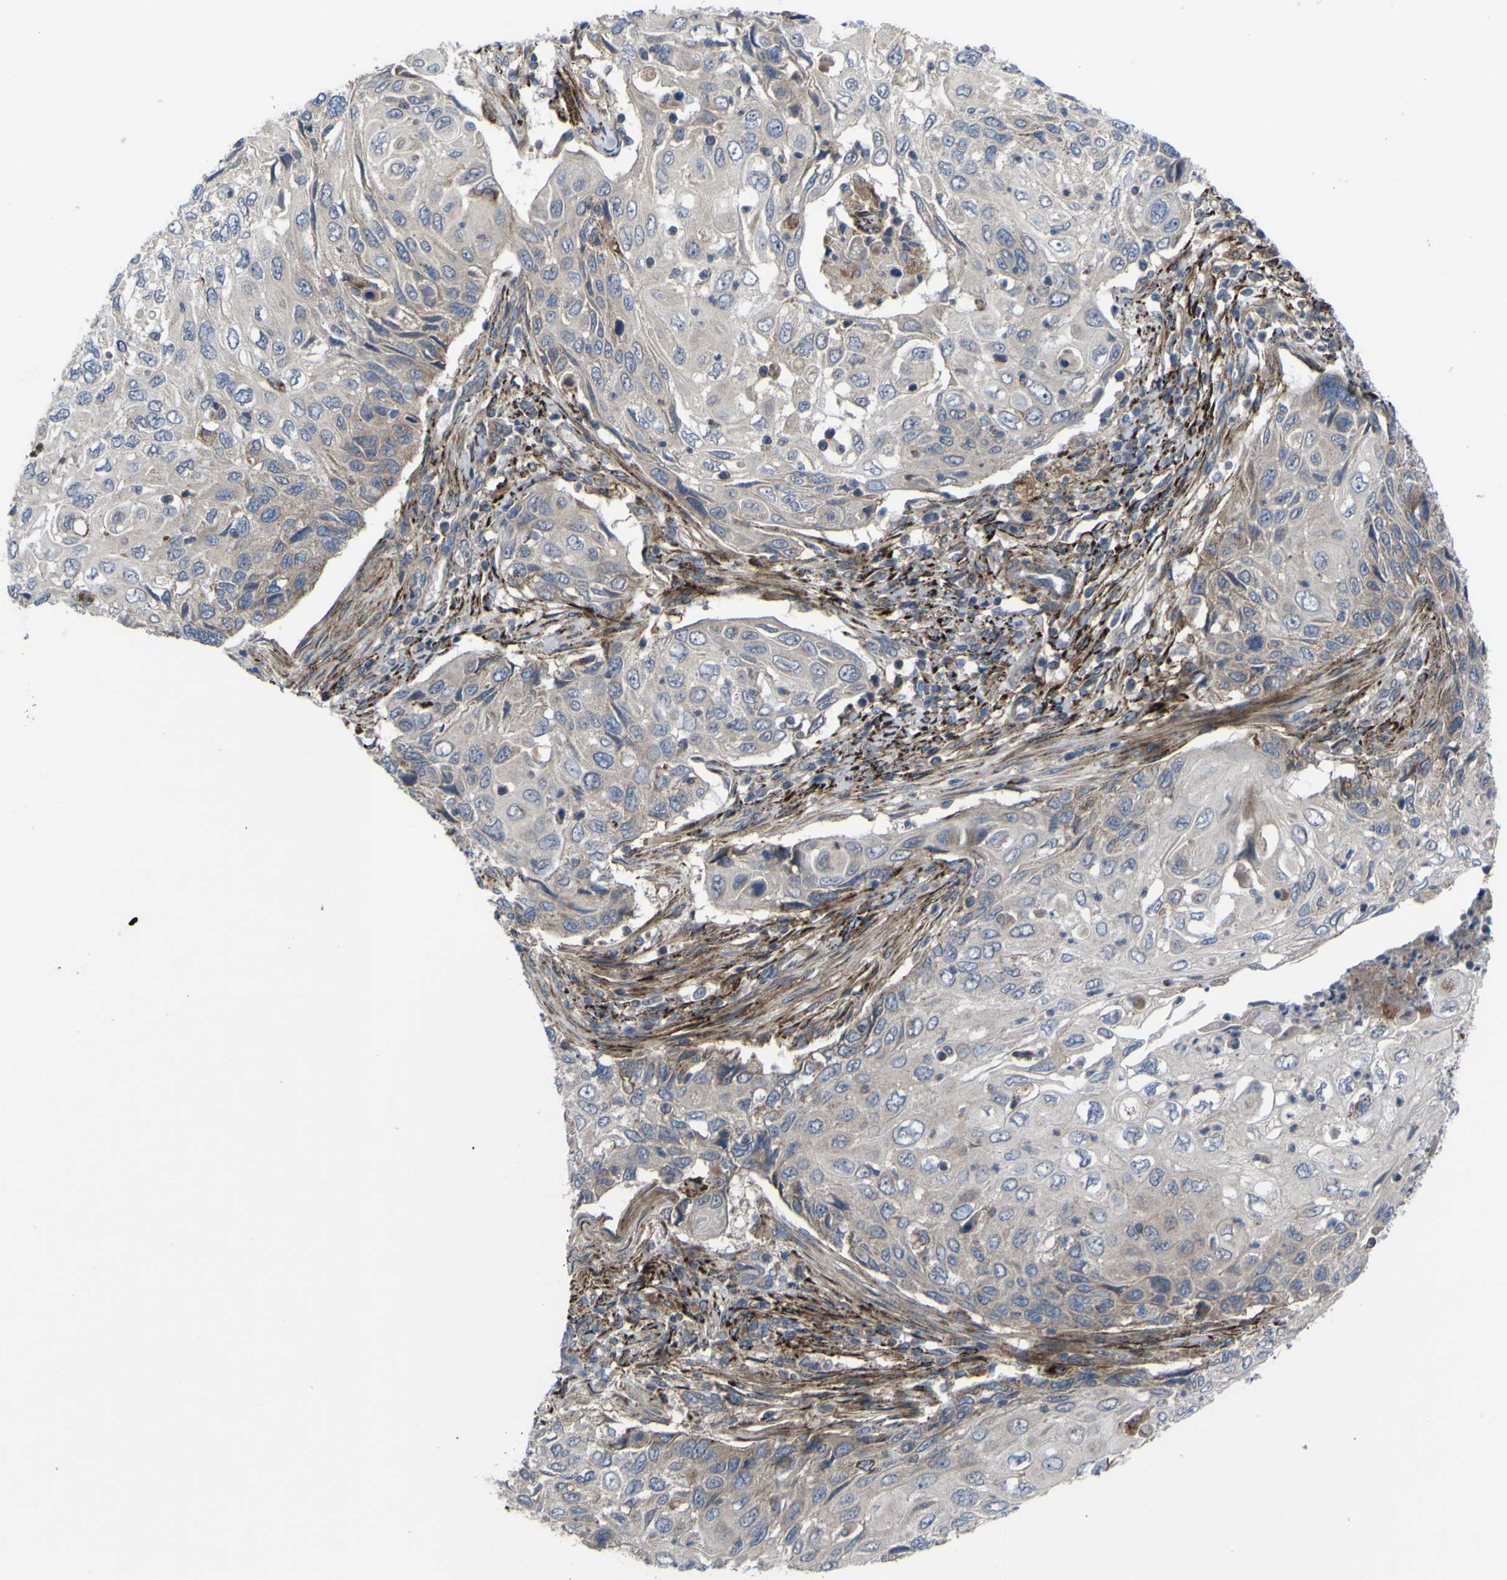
{"staining": {"intensity": "weak", "quantity": "<25%", "location": "cytoplasmic/membranous"}, "tissue": "cervical cancer", "cell_type": "Tumor cells", "image_type": "cancer", "snomed": [{"axis": "morphology", "description": "Squamous cell carcinoma, NOS"}, {"axis": "topography", "description": "Cervix"}], "caption": "This micrograph is of cervical cancer stained with IHC to label a protein in brown with the nuclei are counter-stained blue. There is no expression in tumor cells.", "gene": "GPLD1", "patient": {"sex": "female", "age": 70}}